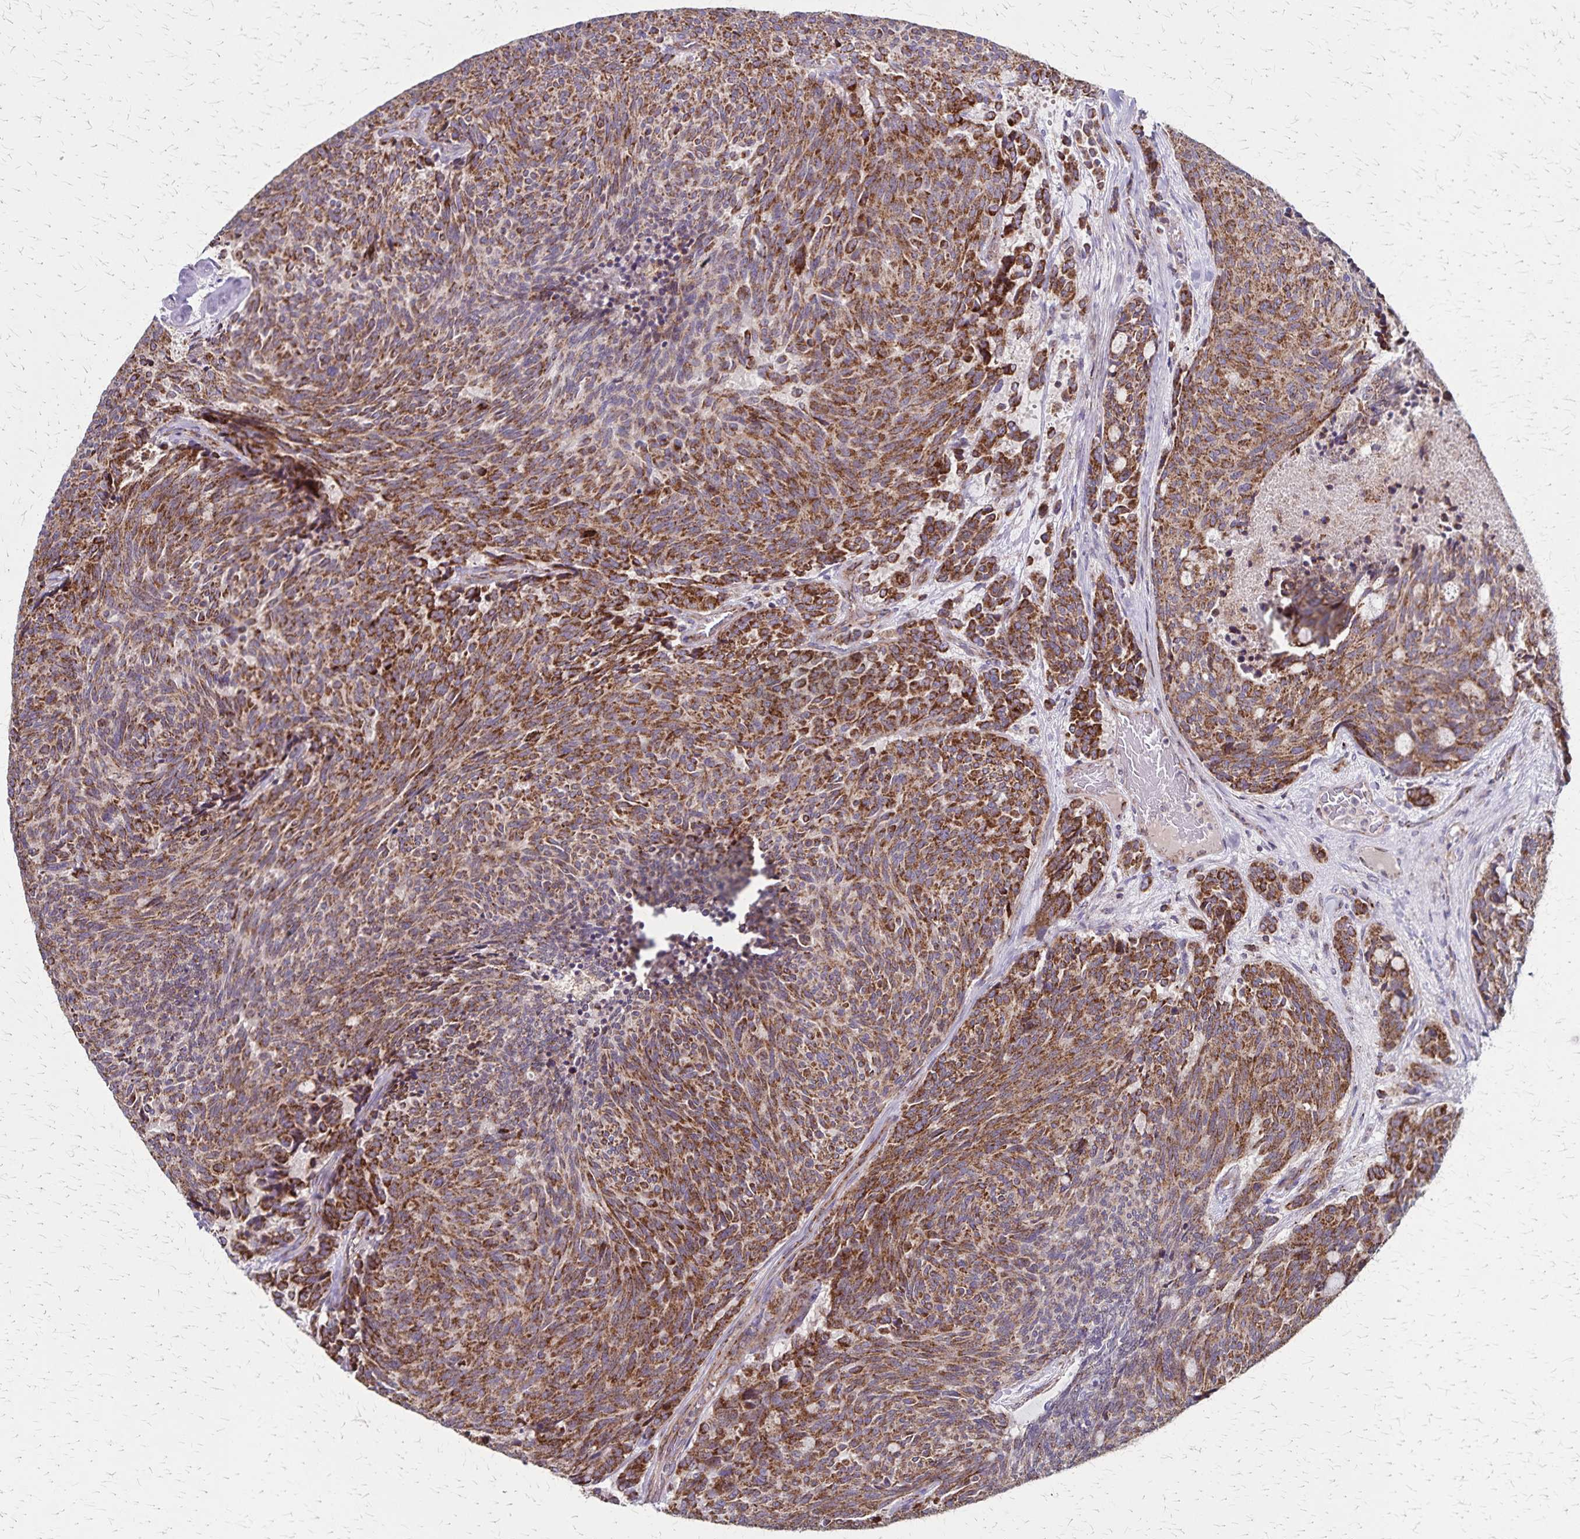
{"staining": {"intensity": "moderate", "quantity": ">75%", "location": "cytoplasmic/membranous"}, "tissue": "carcinoid", "cell_type": "Tumor cells", "image_type": "cancer", "snomed": [{"axis": "morphology", "description": "Carcinoid, malignant, NOS"}, {"axis": "topography", "description": "Pancreas"}], "caption": "Moderate cytoplasmic/membranous staining for a protein is present in approximately >75% of tumor cells of carcinoid (malignant) using IHC.", "gene": "NFS1", "patient": {"sex": "female", "age": 54}}